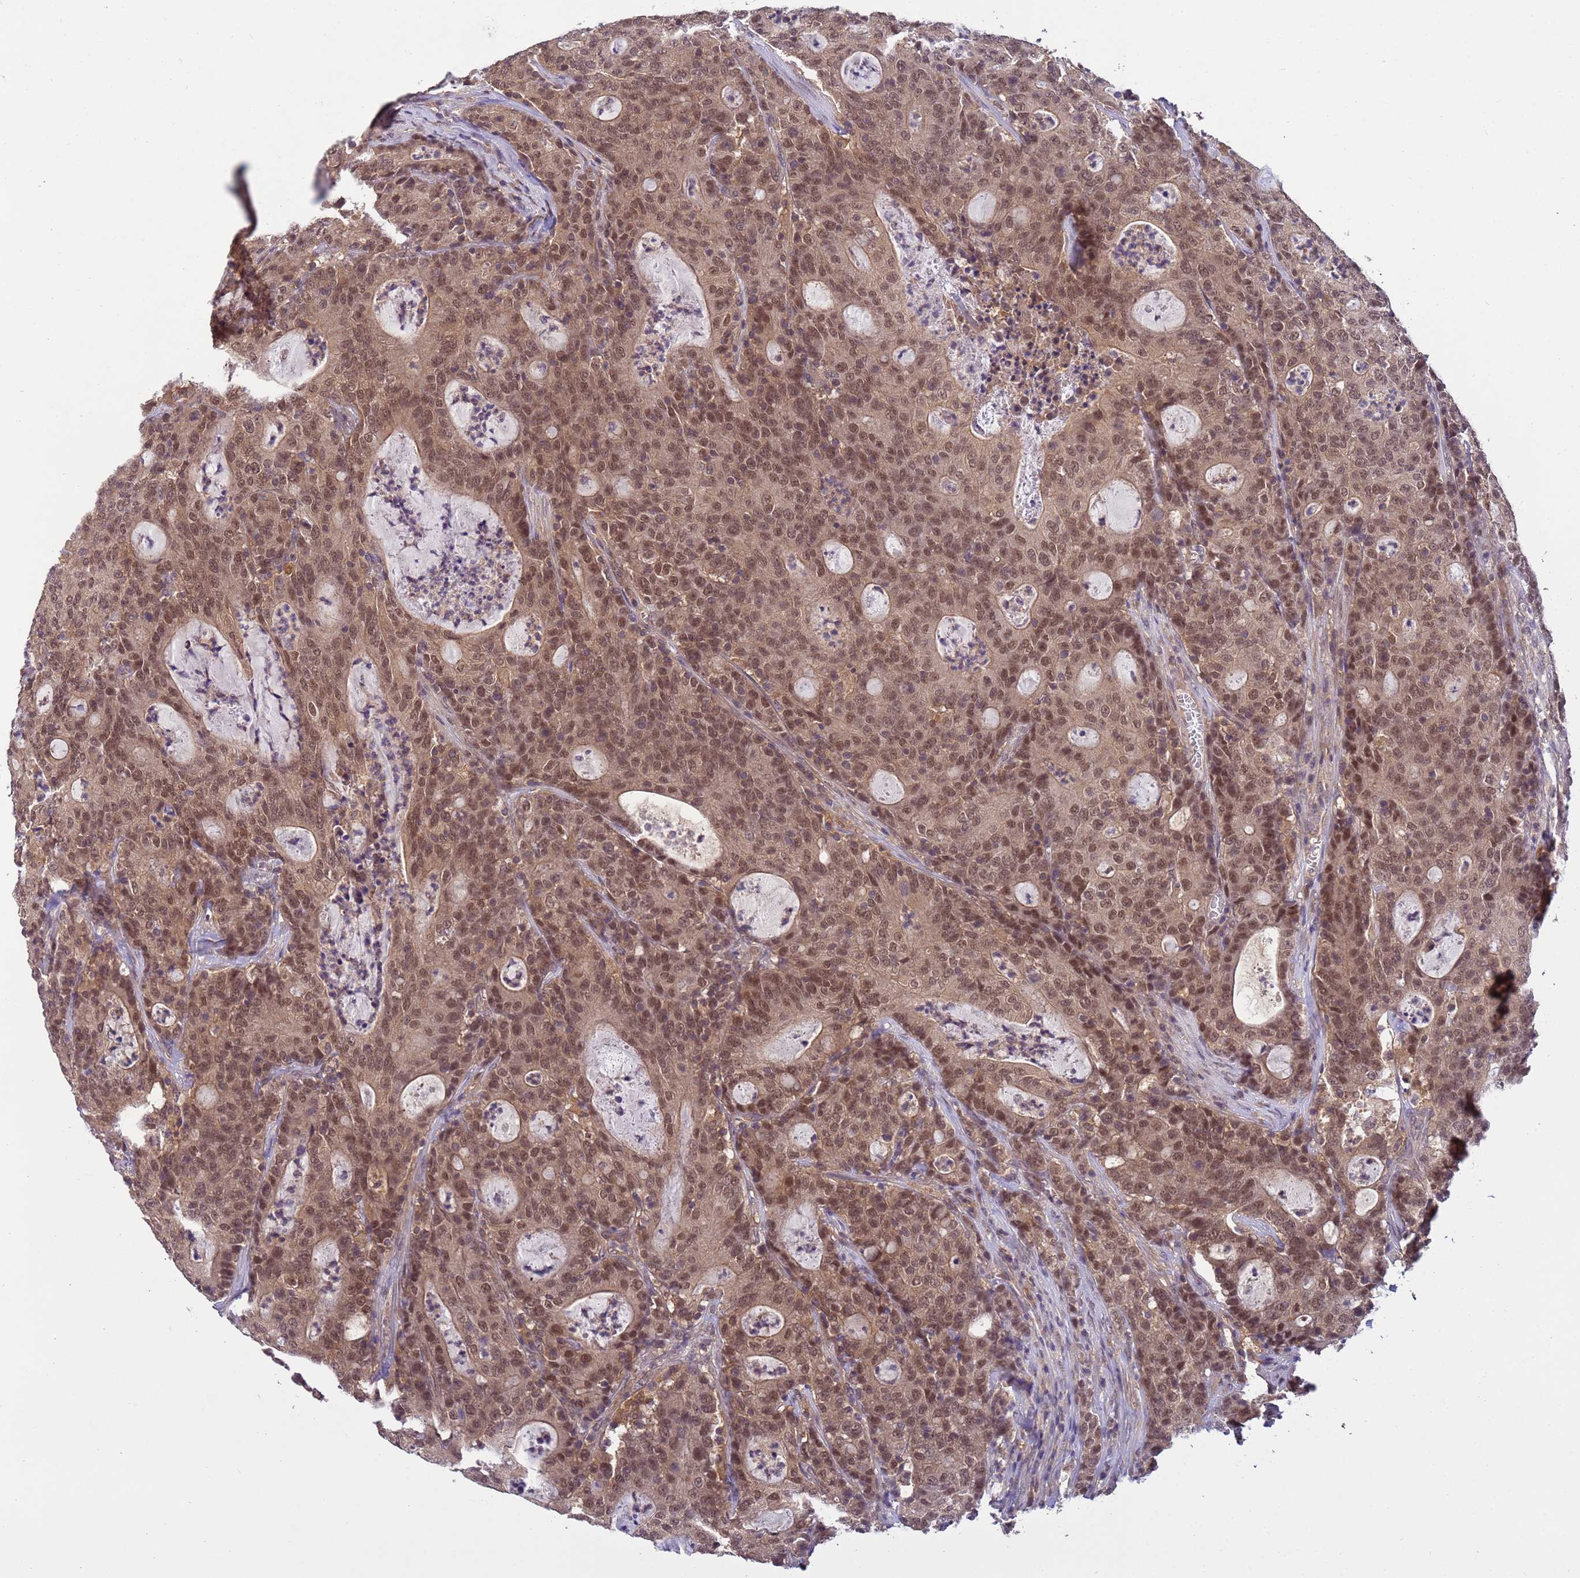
{"staining": {"intensity": "moderate", "quantity": ">75%", "location": "nuclear"}, "tissue": "colorectal cancer", "cell_type": "Tumor cells", "image_type": "cancer", "snomed": [{"axis": "morphology", "description": "Adenocarcinoma, NOS"}, {"axis": "topography", "description": "Colon"}], "caption": "A micrograph of human colorectal cancer stained for a protein reveals moderate nuclear brown staining in tumor cells.", "gene": "NPEPPS", "patient": {"sex": "male", "age": 83}}